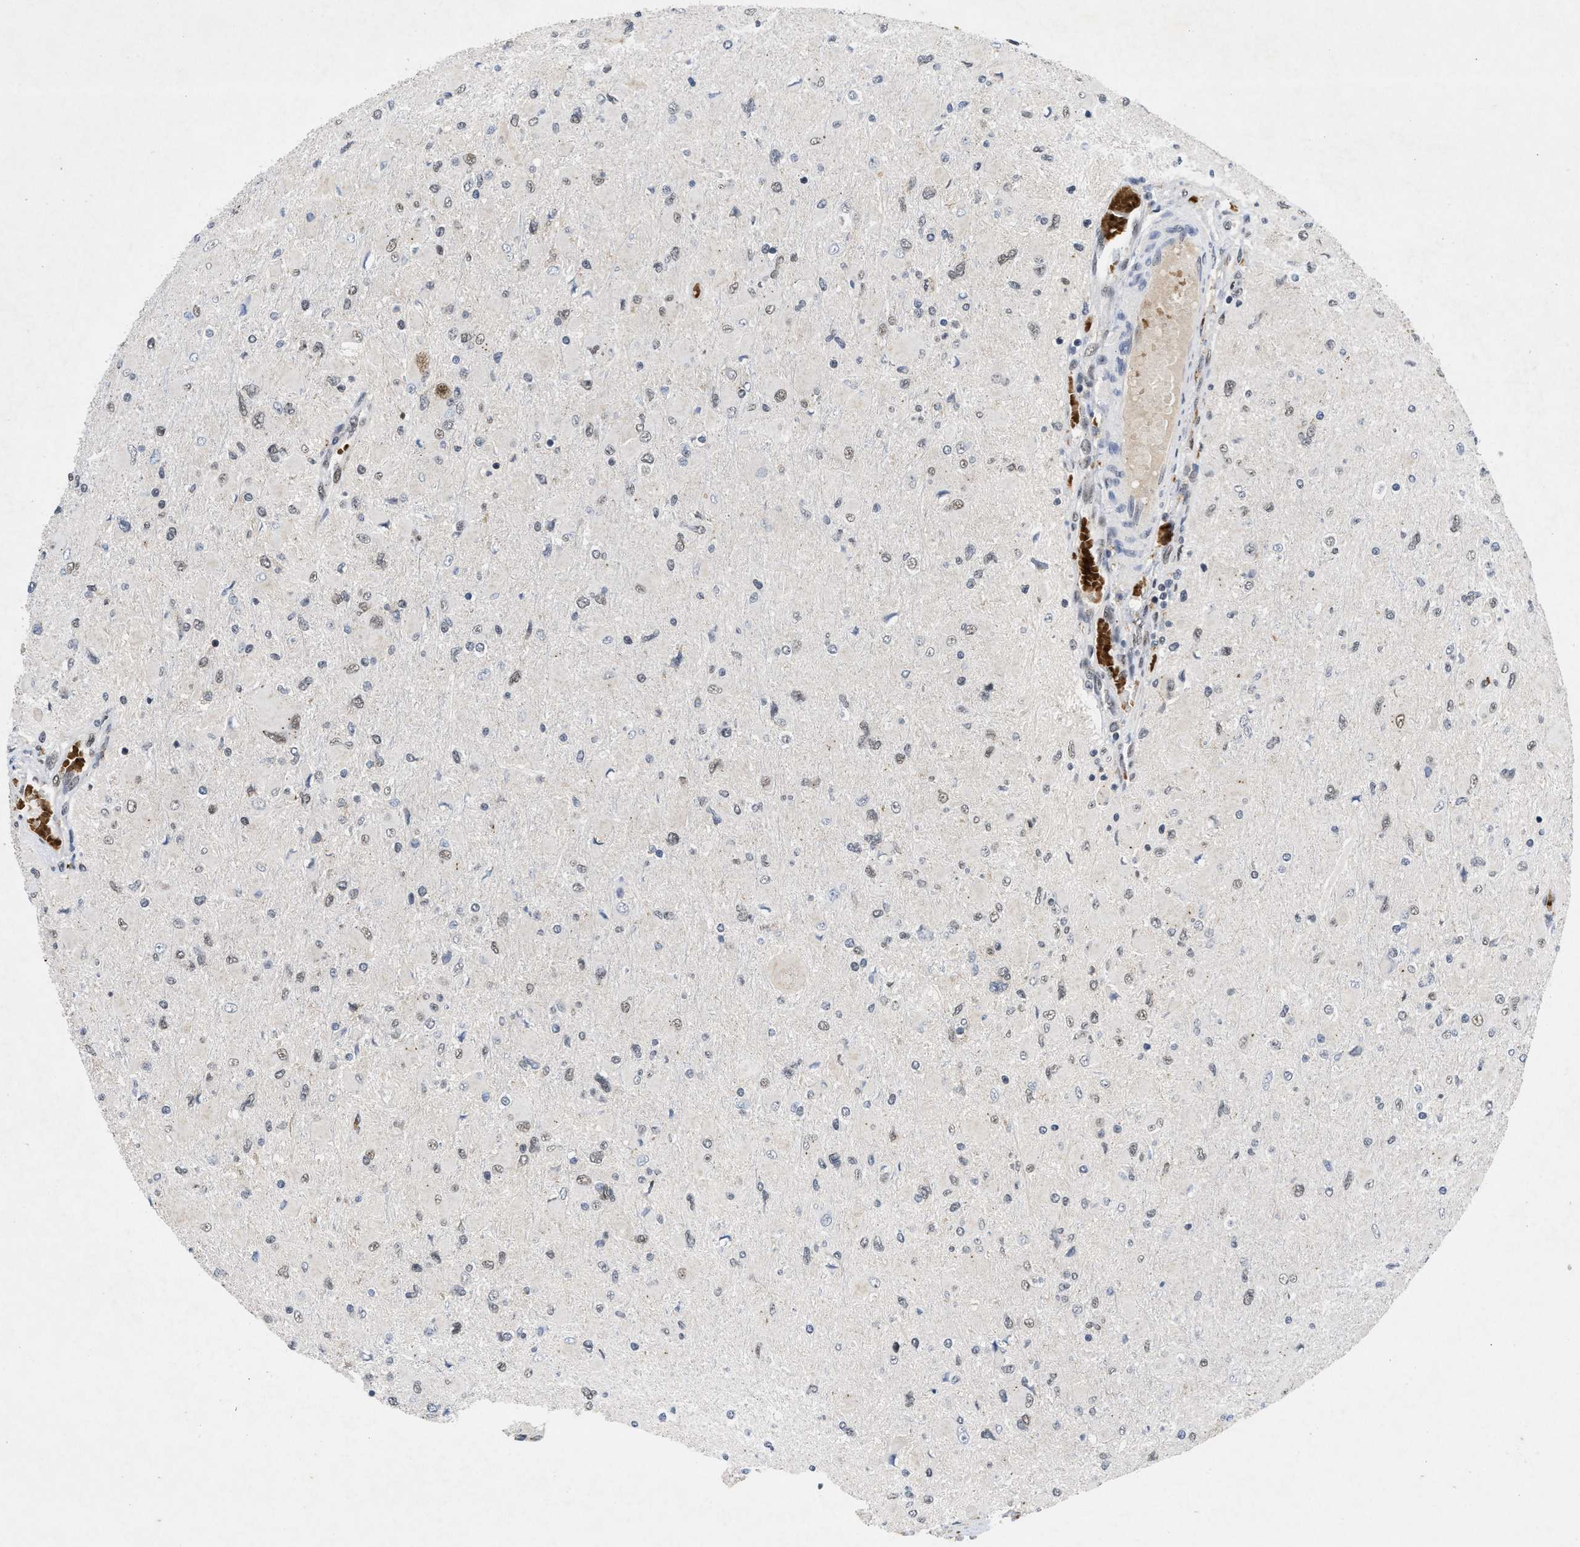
{"staining": {"intensity": "weak", "quantity": "<25%", "location": "nuclear"}, "tissue": "glioma", "cell_type": "Tumor cells", "image_type": "cancer", "snomed": [{"axis": "morphology", "description": "Glioma, malignant, High grade"}, {"axis": "topography", "description": "Cerebral cortex"}], "caption": "Immunohistochemistry of human malignant high-grade glioma displays no staining in tumor cells. Nuclei are stained in blue.", "gene": "ZNF346", "patient": {"sex": "female", "age": 36}}